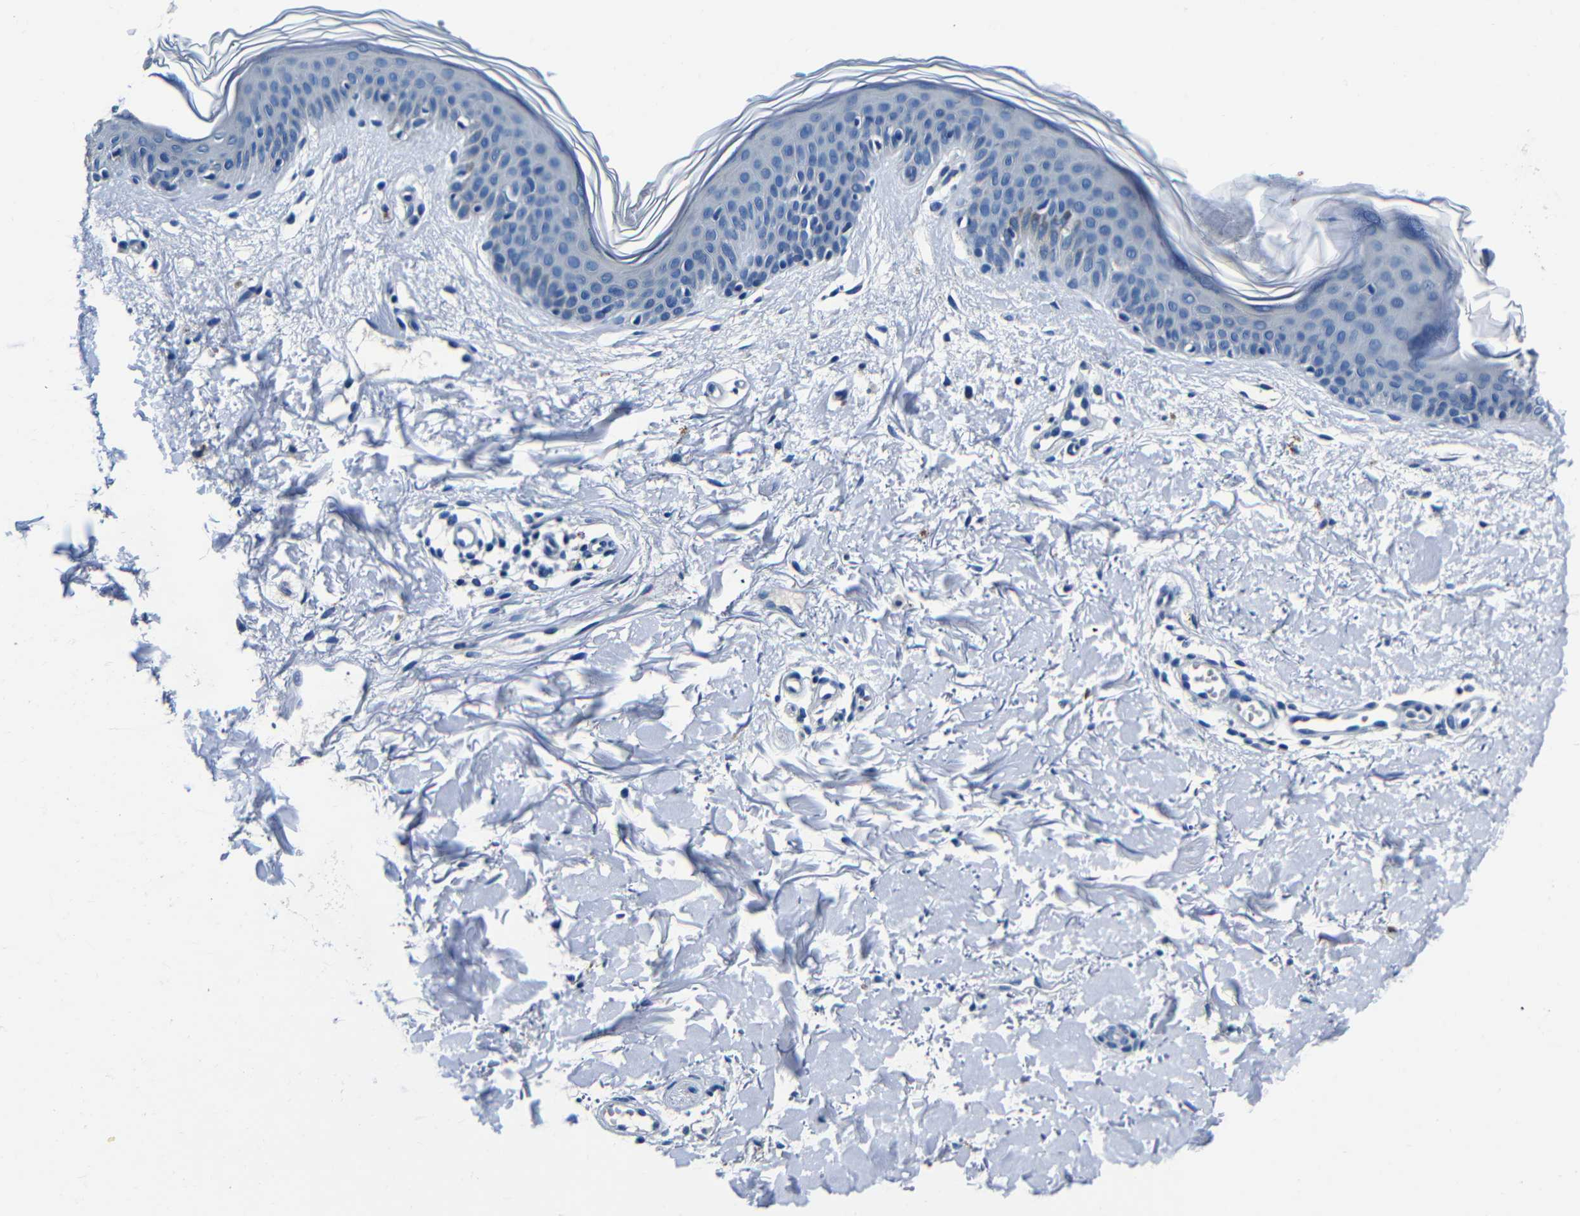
{"staining": {"intensity": "negative", "quantity": "none", "location": "none"}, "tissue": "skin", "cell_type": "Fibroblasts", "image_type": "normal", "snomed": [{"axis": "morphology", "description": "Normal tissue, NOS"}, {"axis": "topography", "description": "Skin"}], "caption": "Protein analysis of benign skin exhibits no significant expression in fibroblasts. (Stains: DAB immunohistochemistry with hematoxylin counter stain, Microscopy: brightfield microscopy at high magnification).", "gene": "NCMAP", "patient": {"sex": "female", "age": 56}}